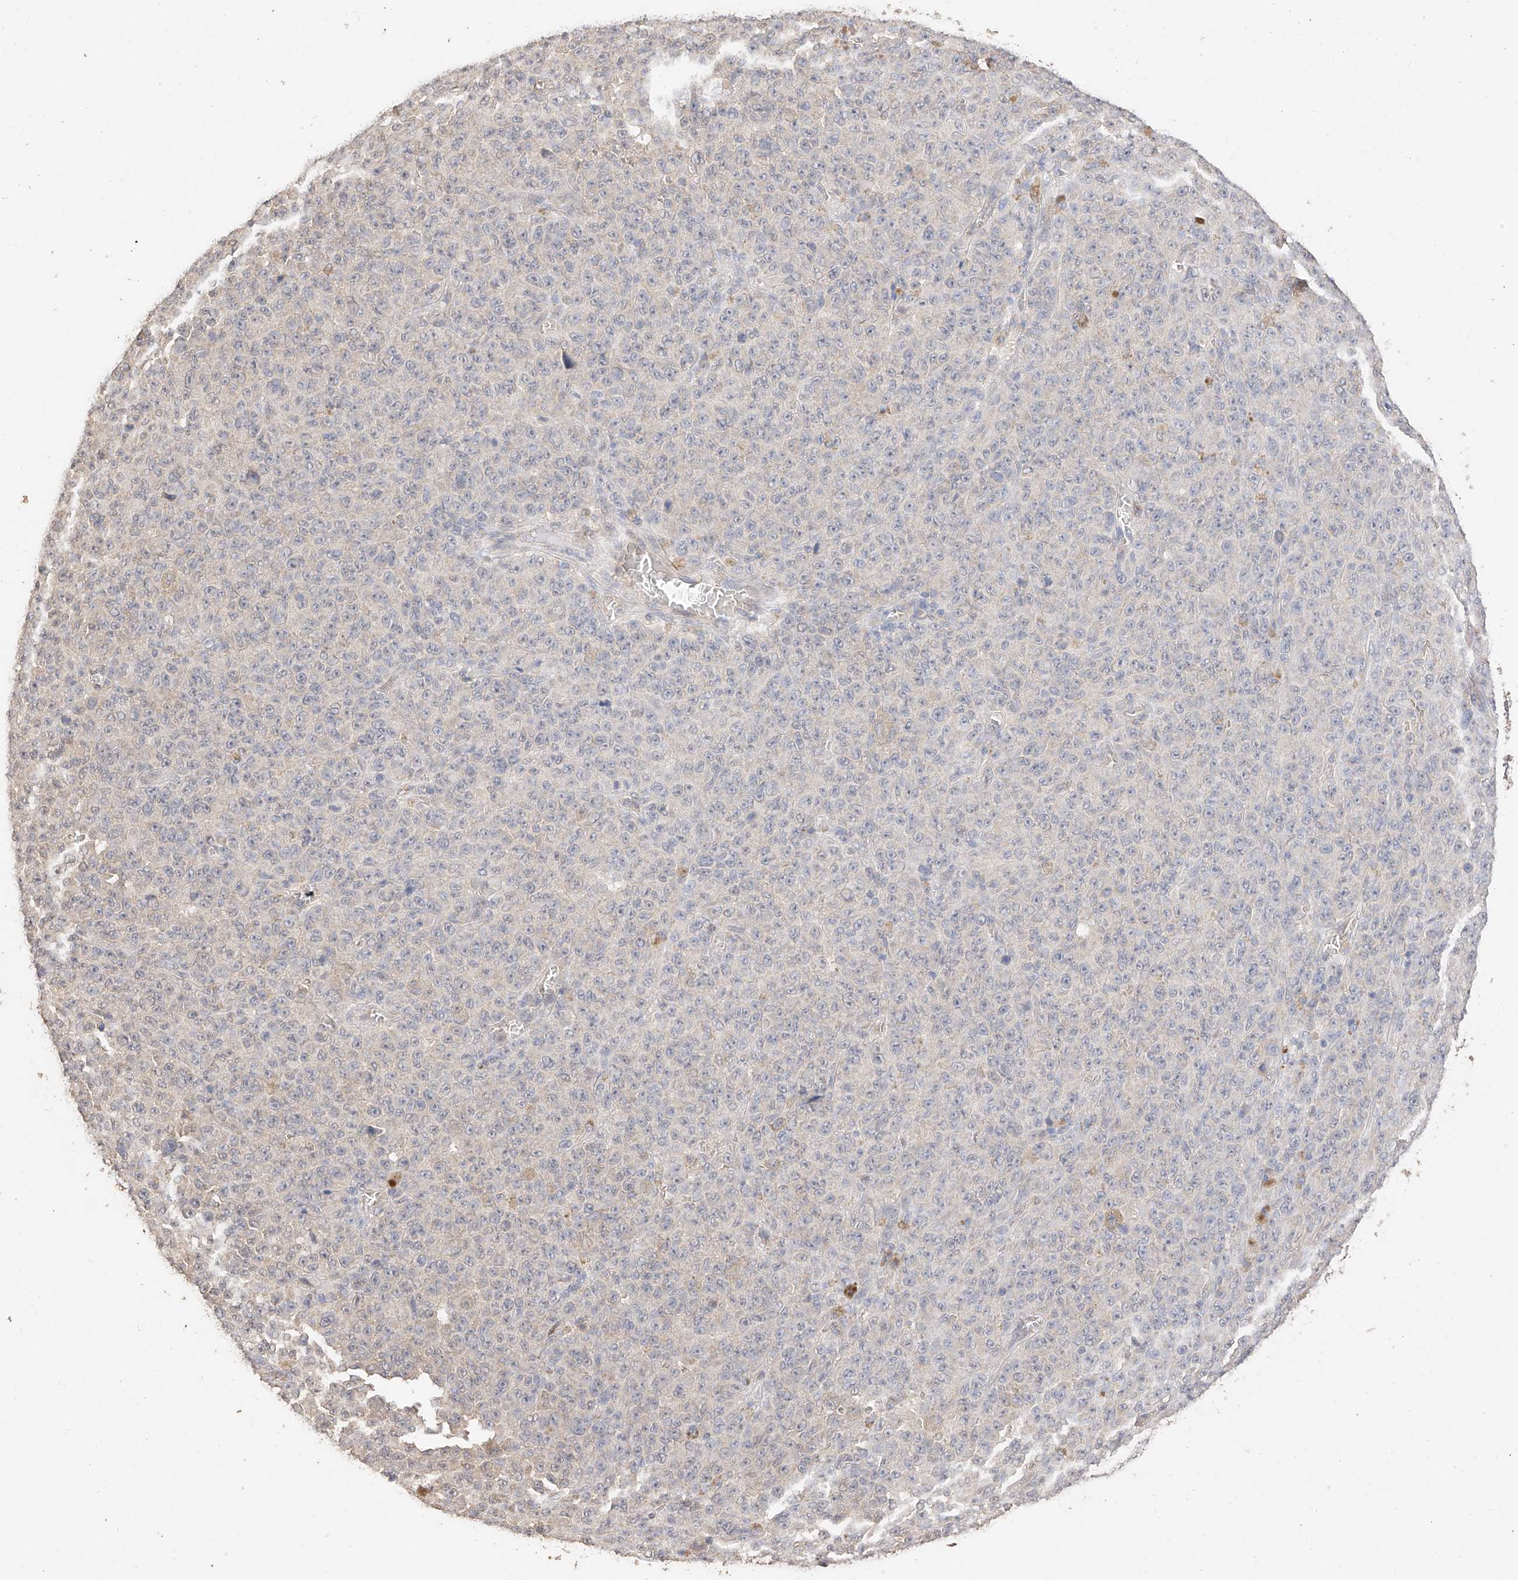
{"staining": {"intensity": "negative", "quantity": "none", "location": "none"}, "tissue": "melanoma", "cell_type": "Tumor cells", "image_type": "cancer", "snomed": [{"axis": "morphology", "description": "Malignant melanoma, NOS"}, {"axis": "topography", "description": "Skin"}], "caption": "Tumor cells are negative for brown protein staining in melanoma.", "gene": "IL22RA2", "patient": {"sex": "female", "age": 82}}